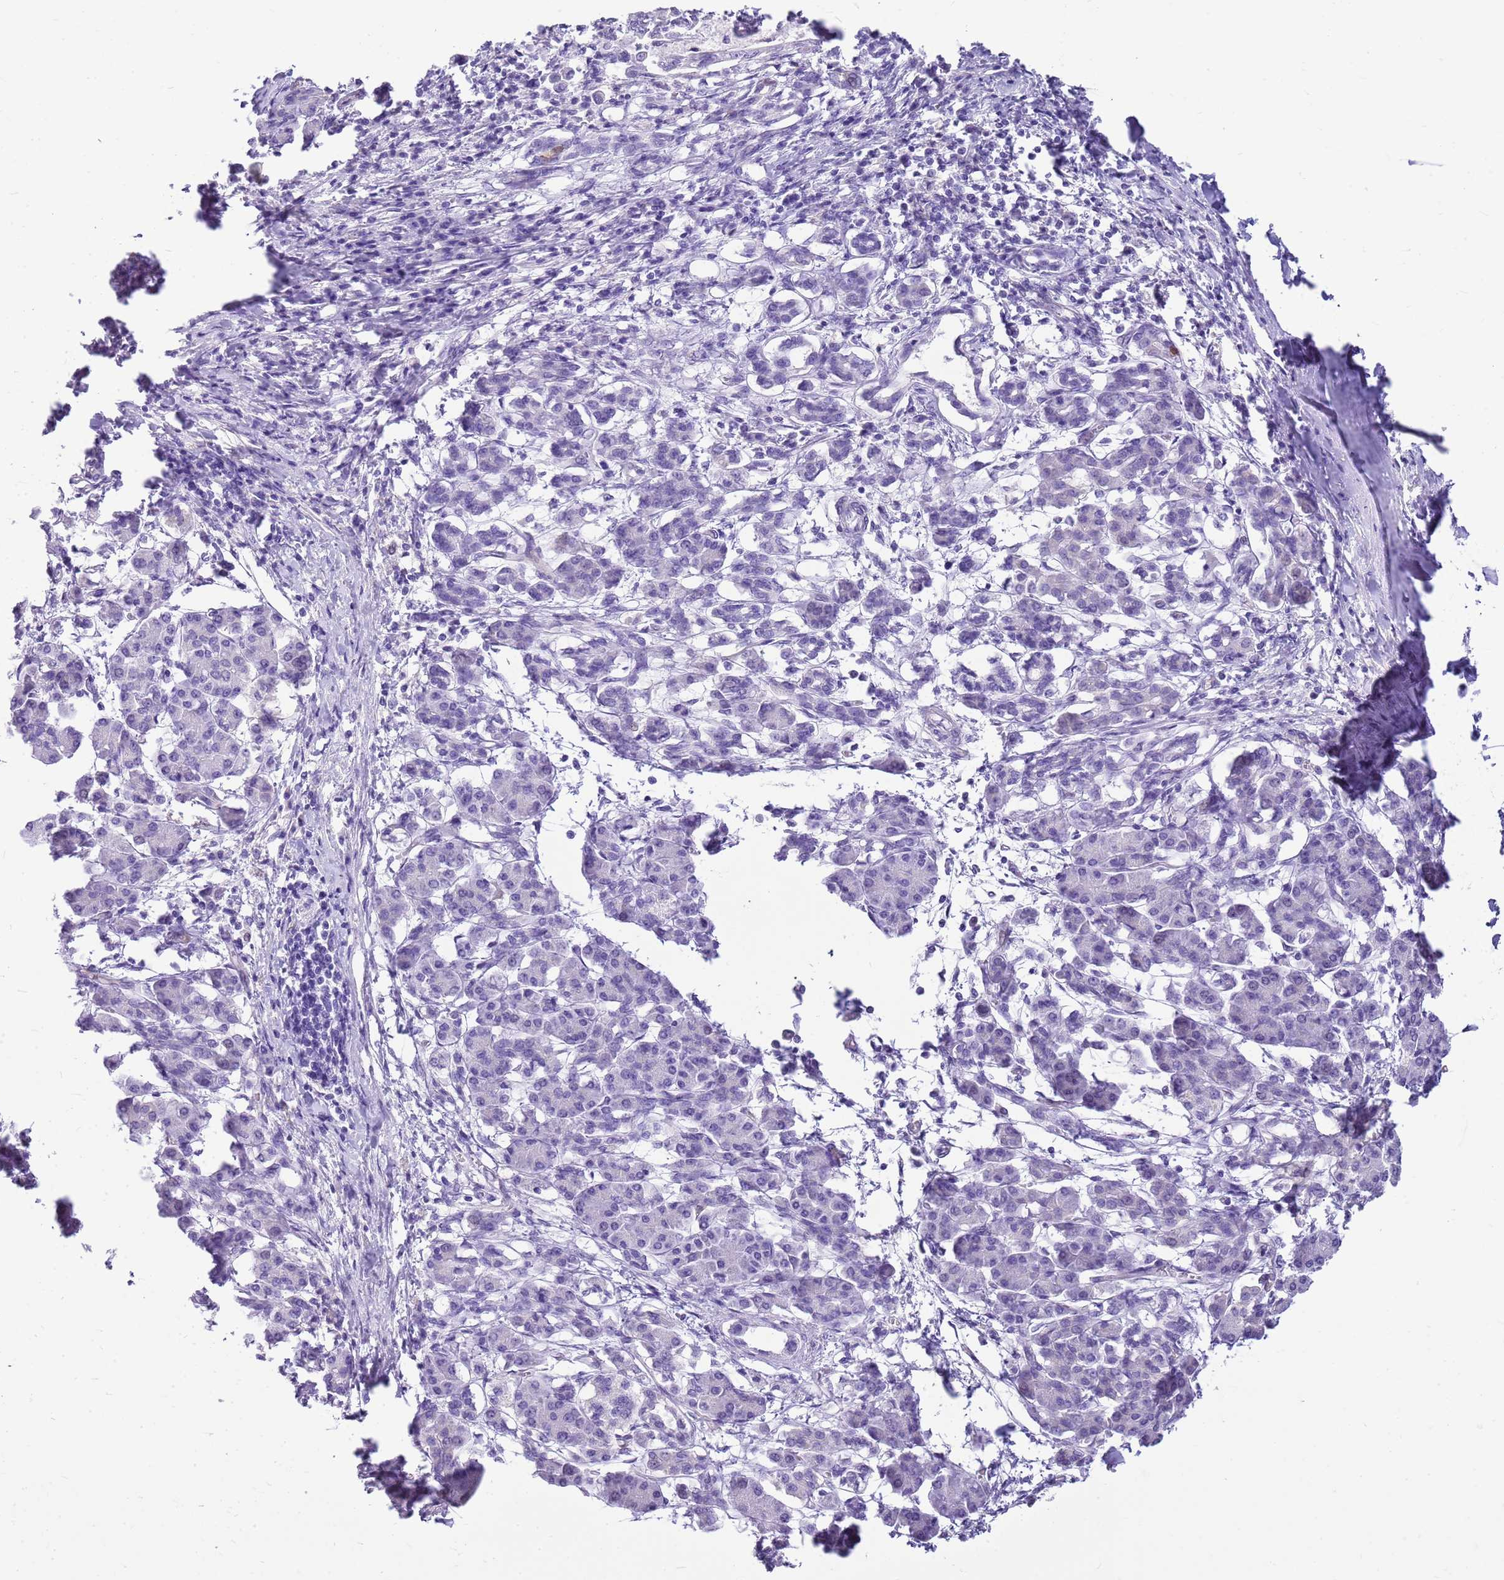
{"staining": {"intensity": "negative", "quantity": "none", "location": "none"}, "tissue": "pancreatic cancer", "cell_type": "Tumor cells", "image_type": "cancer", "snomed": [{"axis": "morphology", "description": "Adenocarcinoma, NOS"}, {"axis": "topography", "description": "Pancreas"}], "caption": "IHC micrograph of neoplastic tissue: pancreatic cancer stained with DAB (3,3'-diaminobenzidine) shows no significant protein positivity in tumor cells.", "gene": "SULT1E1", "patient": {"sex": "female", "age": 55}}